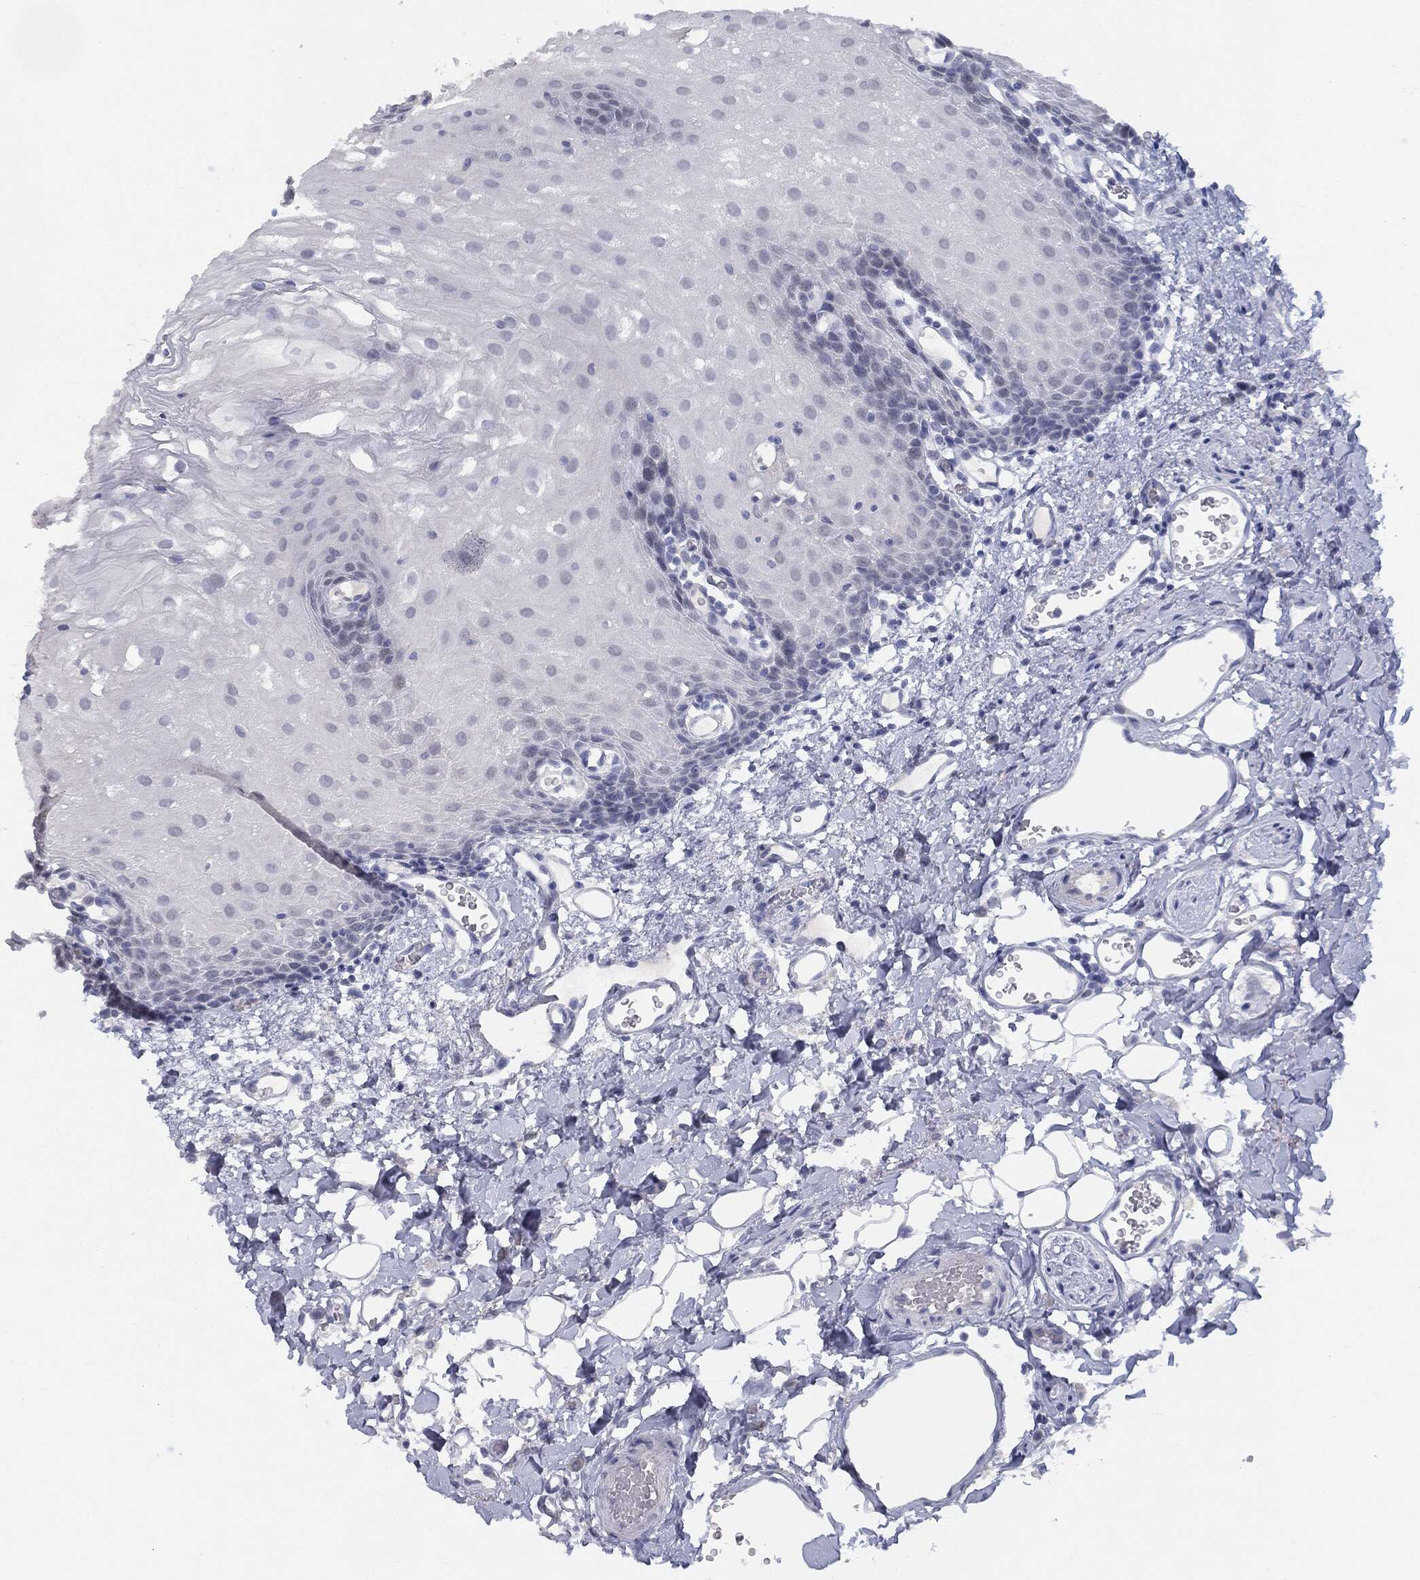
{"staining": {"intensity": "negative", "quantity": "none", "location": "none"}, "tissue": "oral mucosa", "cell_type": "Squamous epithelial cells", "image_type": "normal", "snomed": [{"axis": "morphology", "description": "Normal tissue, NOS"}, {"axis": "morphology", "description": "Squamous cell carcinoma, NOS"}, {"axis": "topography", "description": "Oral tissue"}, {"axis": "topography", "description": "Head-Neck"}], "caption": "This is an immunohistochemistry micrograph of benign oral mucosa. There is no expression in squamous epithelial cells.", "gene": "MUC1", "patient": {"sex": "female", "age": 70}}